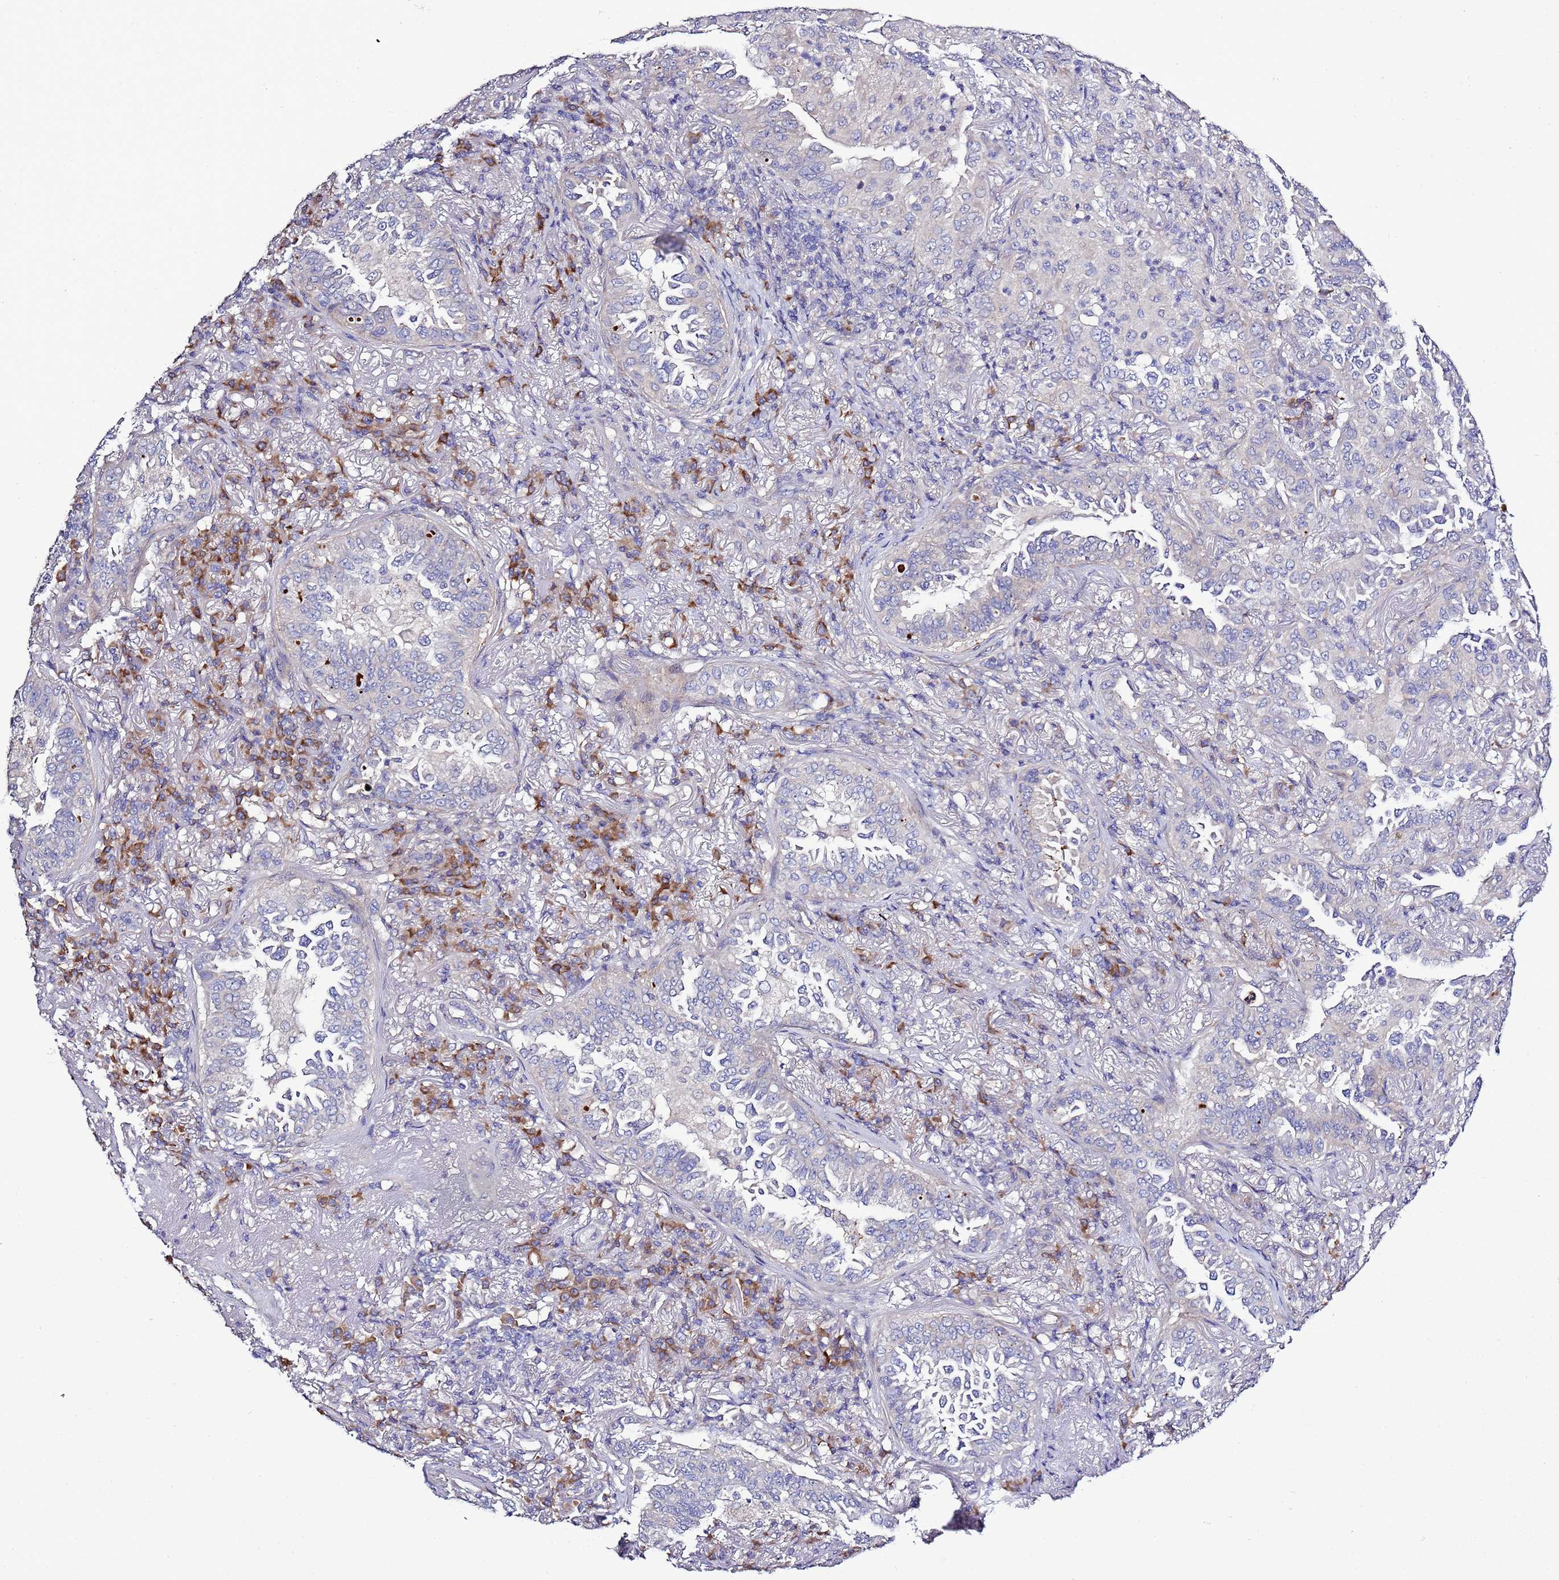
{"staining": {"intensity": "negative", "quantity": "none", "location": "none"}, "tissue": "lung cancer", "cell_type": "Tumor cells", "image_type": "cancer", "snomed": [{"axis": "morphology", "description": "Adenocarcinoma, NOS"}, {"axis": "topography", "description": "Lung"}], "caption": "Immunohistochemical staining of lung adenocarcinoma reveals no significant expression in tumor cells.", "gene": "SPCS1", "patient": {"sex": "female", "age": 69}}